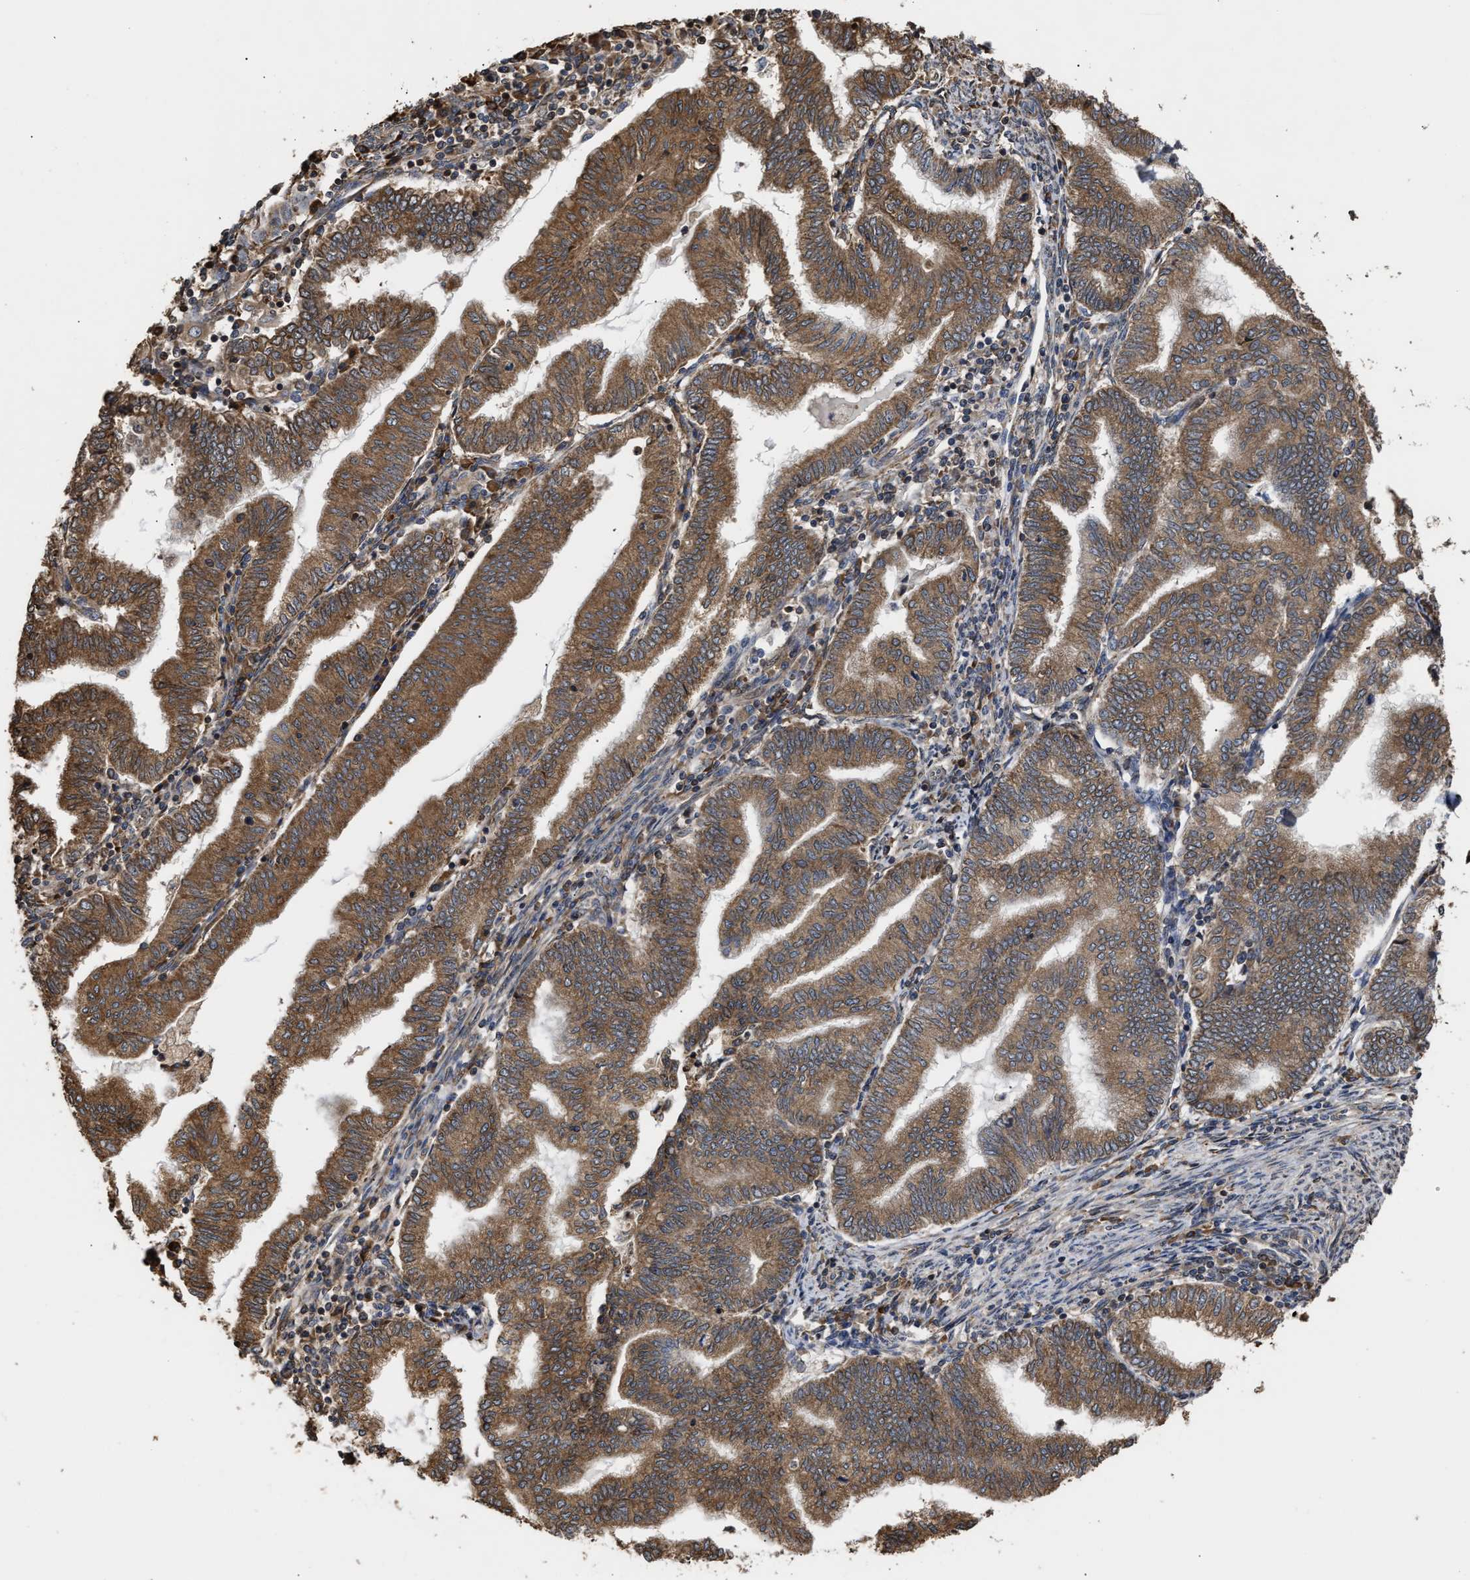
{"staining": {"intensity": "moderate", "quantity": ">75%", "location": "cytoplasmic/membranous"}, "tissue": "endometrial cancer", "cell_type": "Tumor cells", "image_type": "cancer", "snomed": [{"axis": "morphology", "description": "Polyp, NOS"}, {"axis": "morphology", "description": "Adenocarcinoma, NOS"}, {"axis": "morphology", "description": "Adenoma, NOS"}, {"axis": "topography", "description": "Endometrium"}], "caption": "Immunohistochemistry image of human endometrial cancer (polyp) stained for a protein (brown), which shows medium levels of moderate cytoplasmic/membranous positivity in about >75% of tumor cells.", "gene": "GOSR1", "patient": {"sex": "female", "age": 79}}